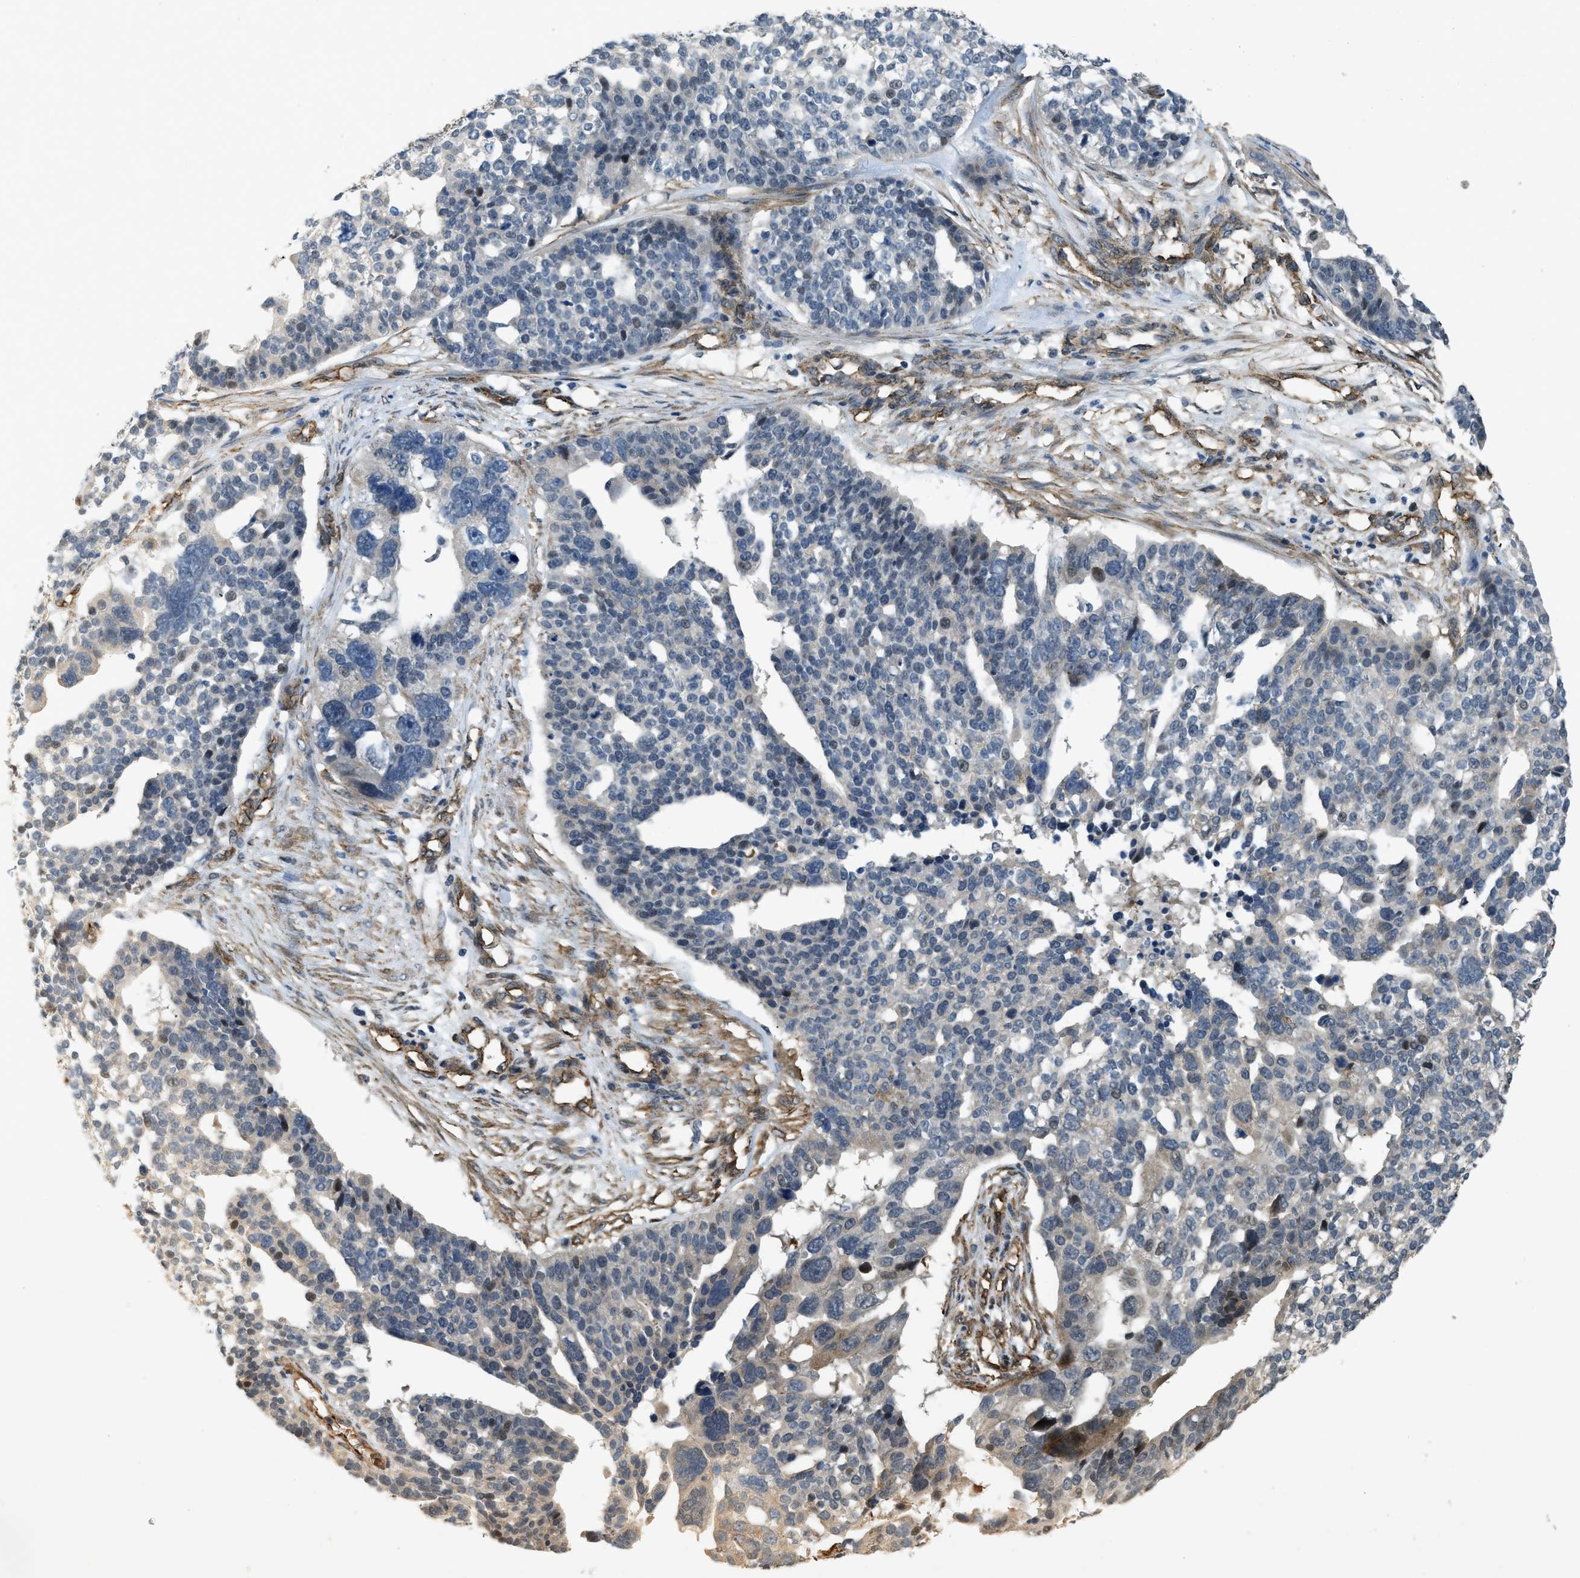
{"staining": {"intensity": "weak", "quantity": "<25%", "location": "nuclear"}, "tissue": "ovarian cancer", "cell_type": "Tumor cells", "image_type": "cancer", "snomed": [{"axis": "morphology", "description": "Cystadenocarcinoma, serous, NOS"}, {"axis": "topography", "description": "Ovary"}], "caption": "IHC of human ovarian serous cystadenocarcinoma shows no expression in tumor cells. The staining is performed using DAB (3,3'-diaminobenzidine) brown chromogen with nuclei counter-stained in using hematoxylin.", "gene": "NMB", "patient": {"sex": "female", "age": 59}}